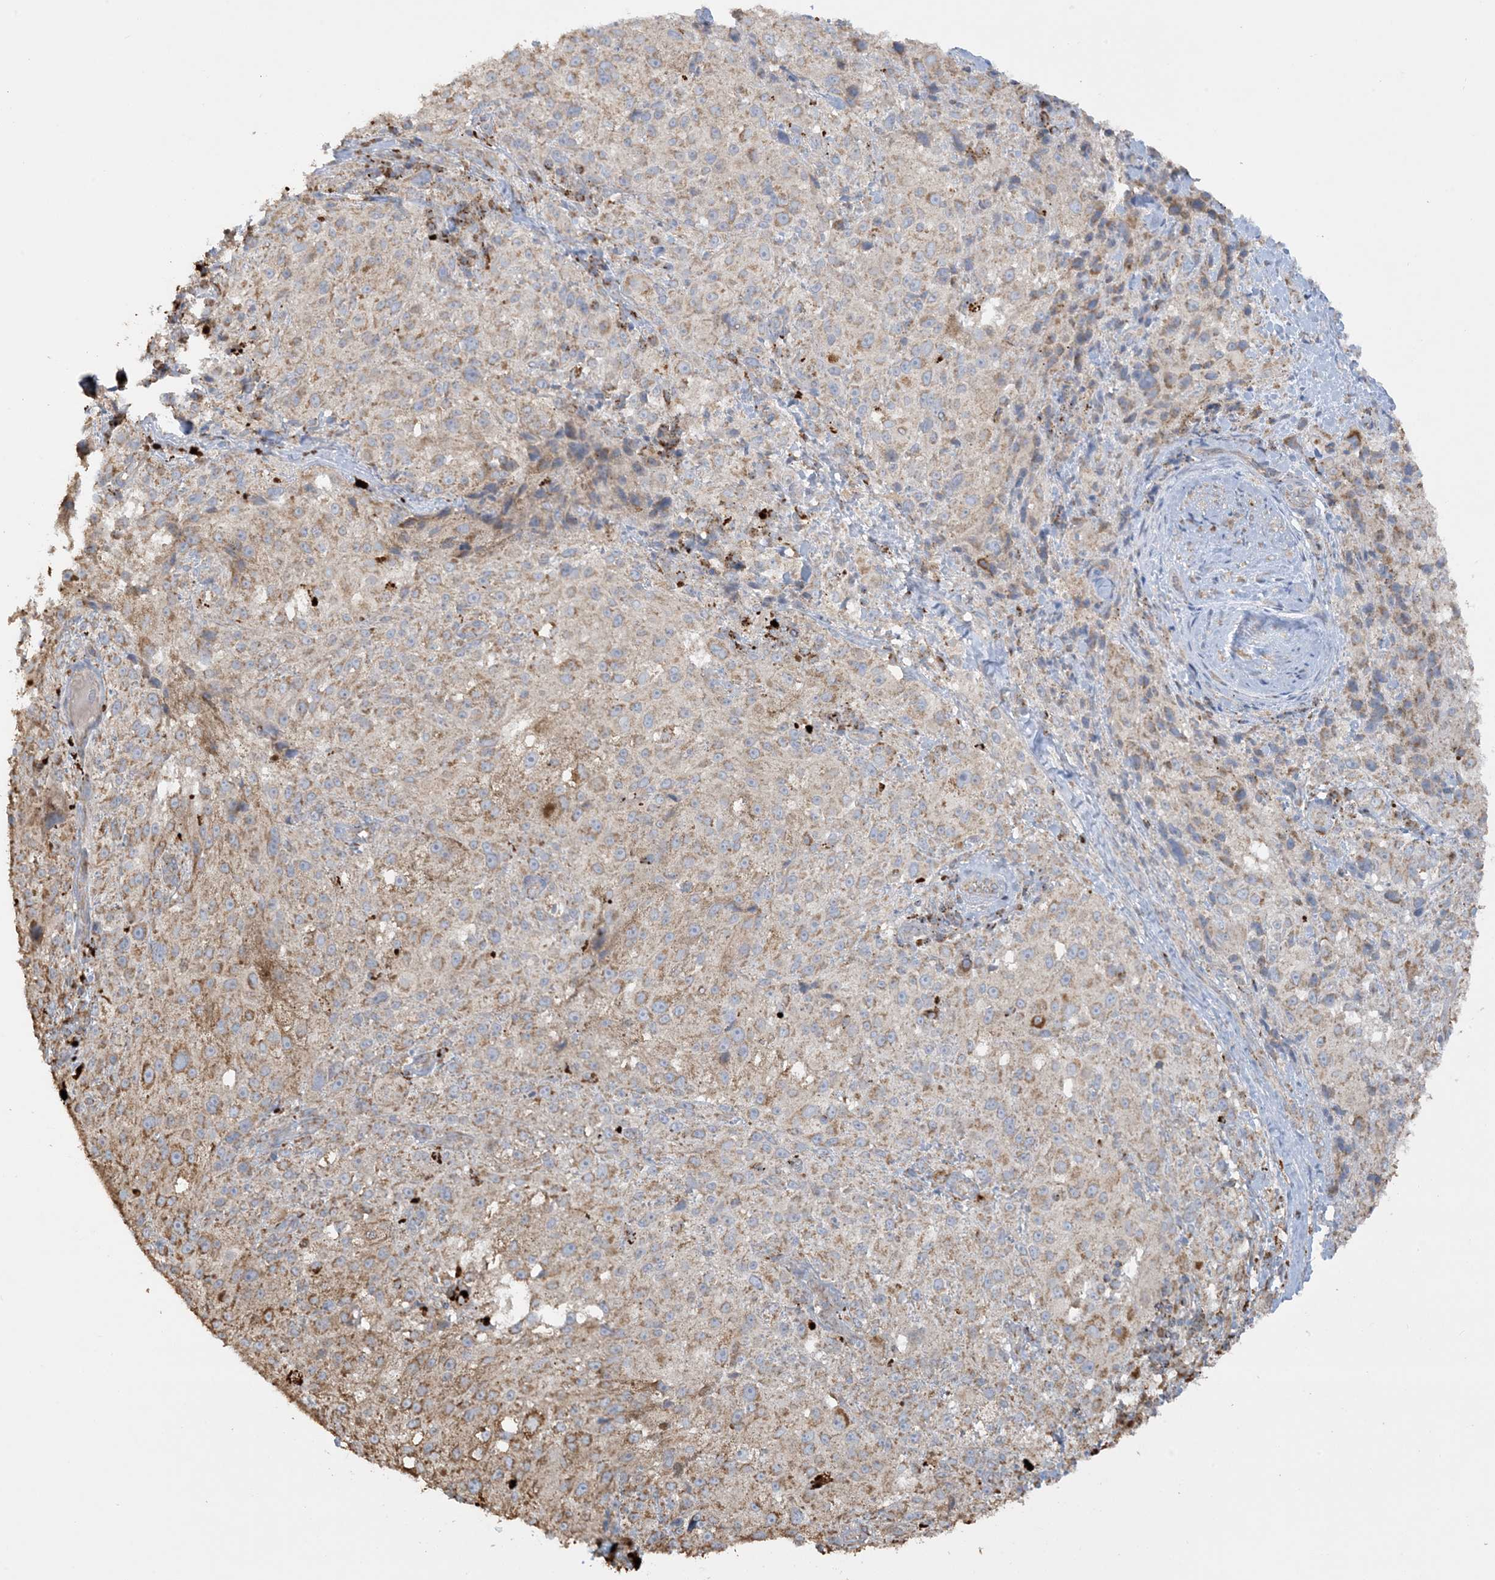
{"staining": {"intensity": "weak", "quantity": ">75%", "location": "cytoplasmic/membranous"}, "tissue": "melanoma", "cell_type": "Tumor cells", "image_type": "cancer", "snomed": [{"axis": "morphology", "description": "Necrosis, NOS"}, {"axis": "morphology", "description": "Malignant melanoma, NOS"}, {"axis": "topography", "description": "Skin"}], "caption": "Brown immunohistochemical staining in human melanoma displays weak cytoplasmic/membranous staining in approximately >75% of tumor cells.", "gene": "AGA", "patient": {"sex": "female", "age": 87}}